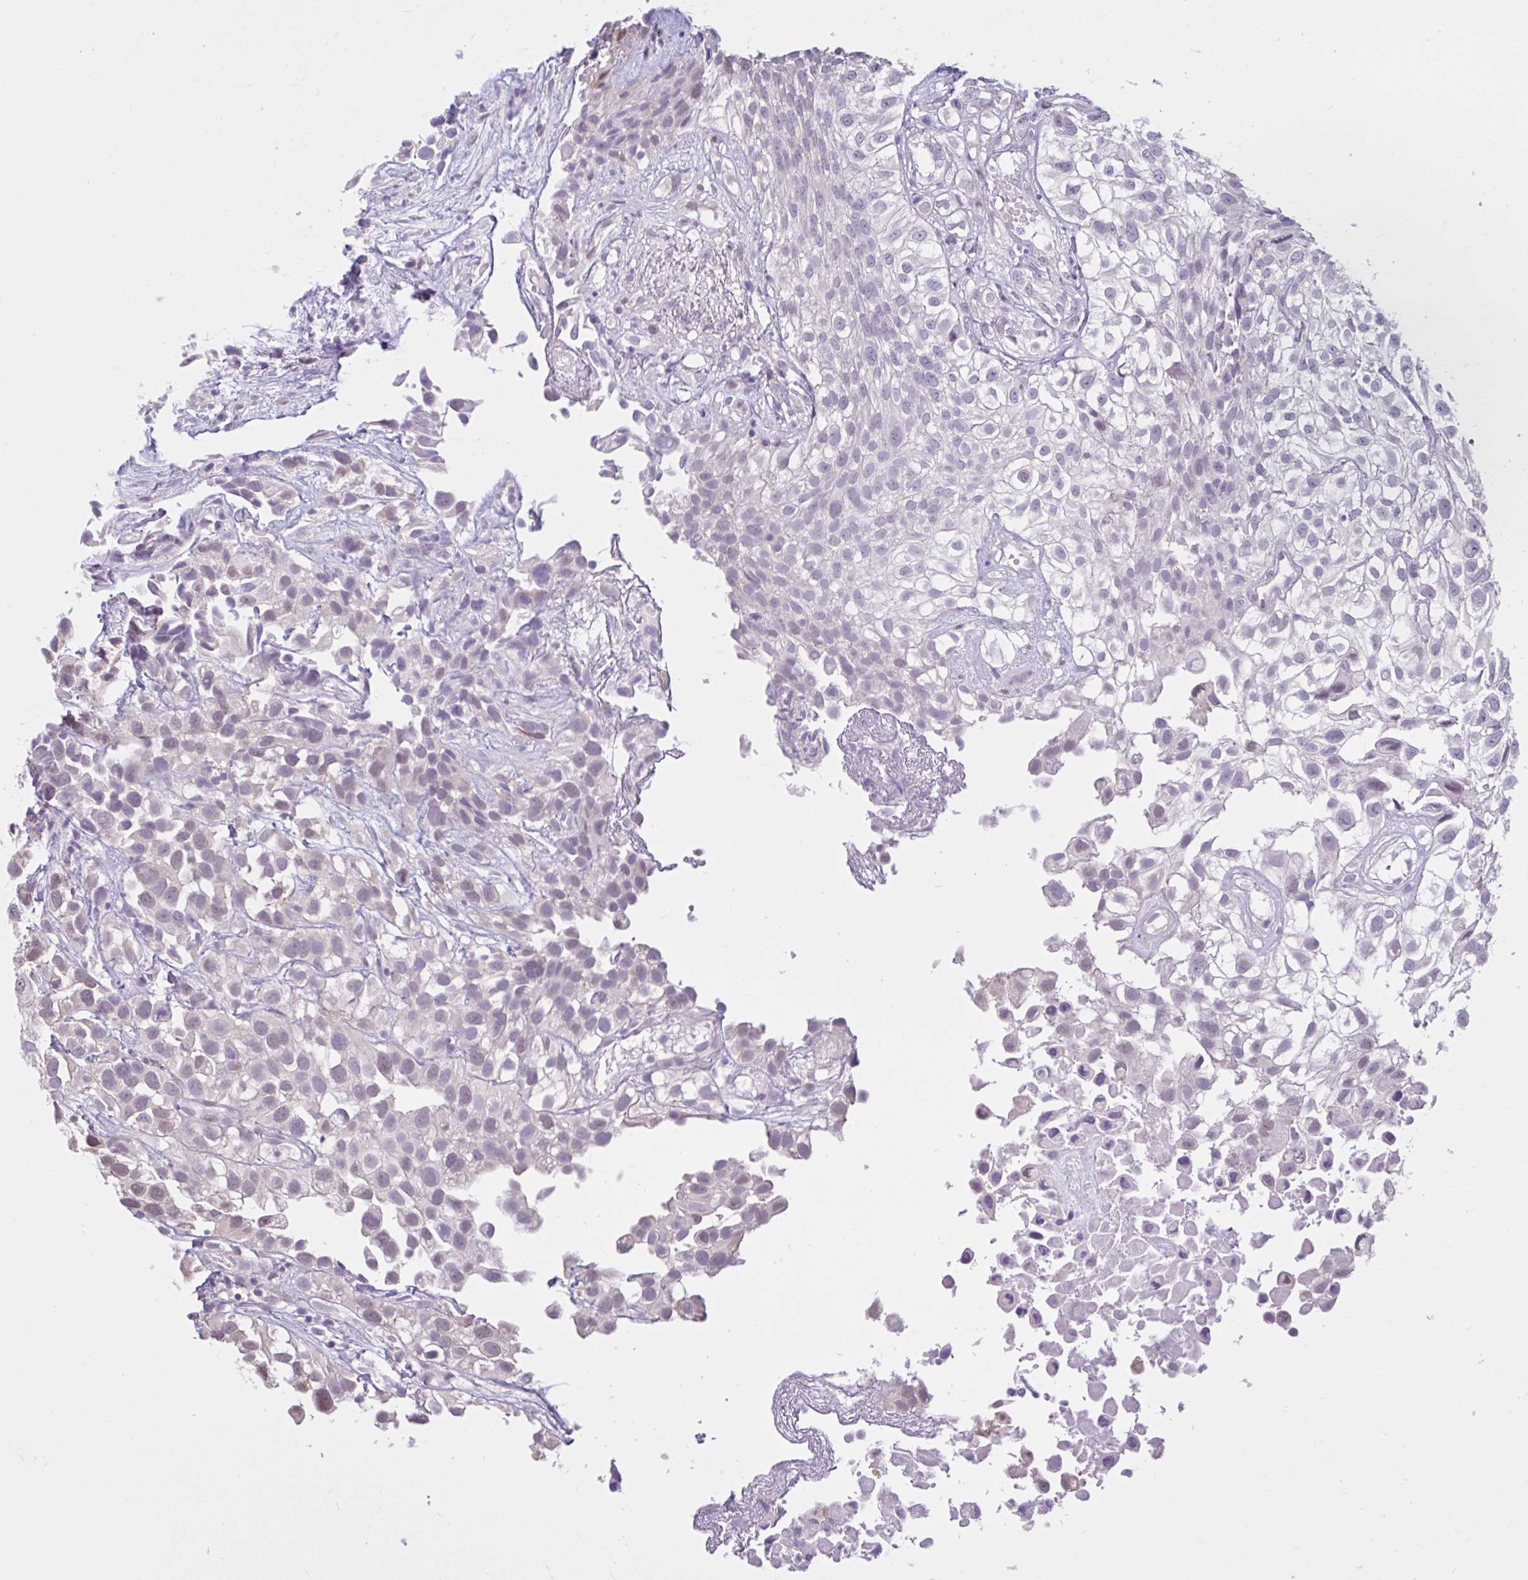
{"staining": {"intensity": "weak", "quantity": "<25%", "location": "nuclear"}, "tissue": "urothelial cancer", "cell_type": "Tumor cells", "image_type": "cancer", "snomed": [{"axis": "morphology", "description": "Urothelial carcinoma, High grade"}, {"axis": "topography", "description": "Urinary bladder"}], "caption": "Immunohistochemical staining of human high-grade urothelial carcinoma displays no significant positivity in tumor cells.", "gene": "CDH19", "patient": {"sex": "male", "age": 56}}